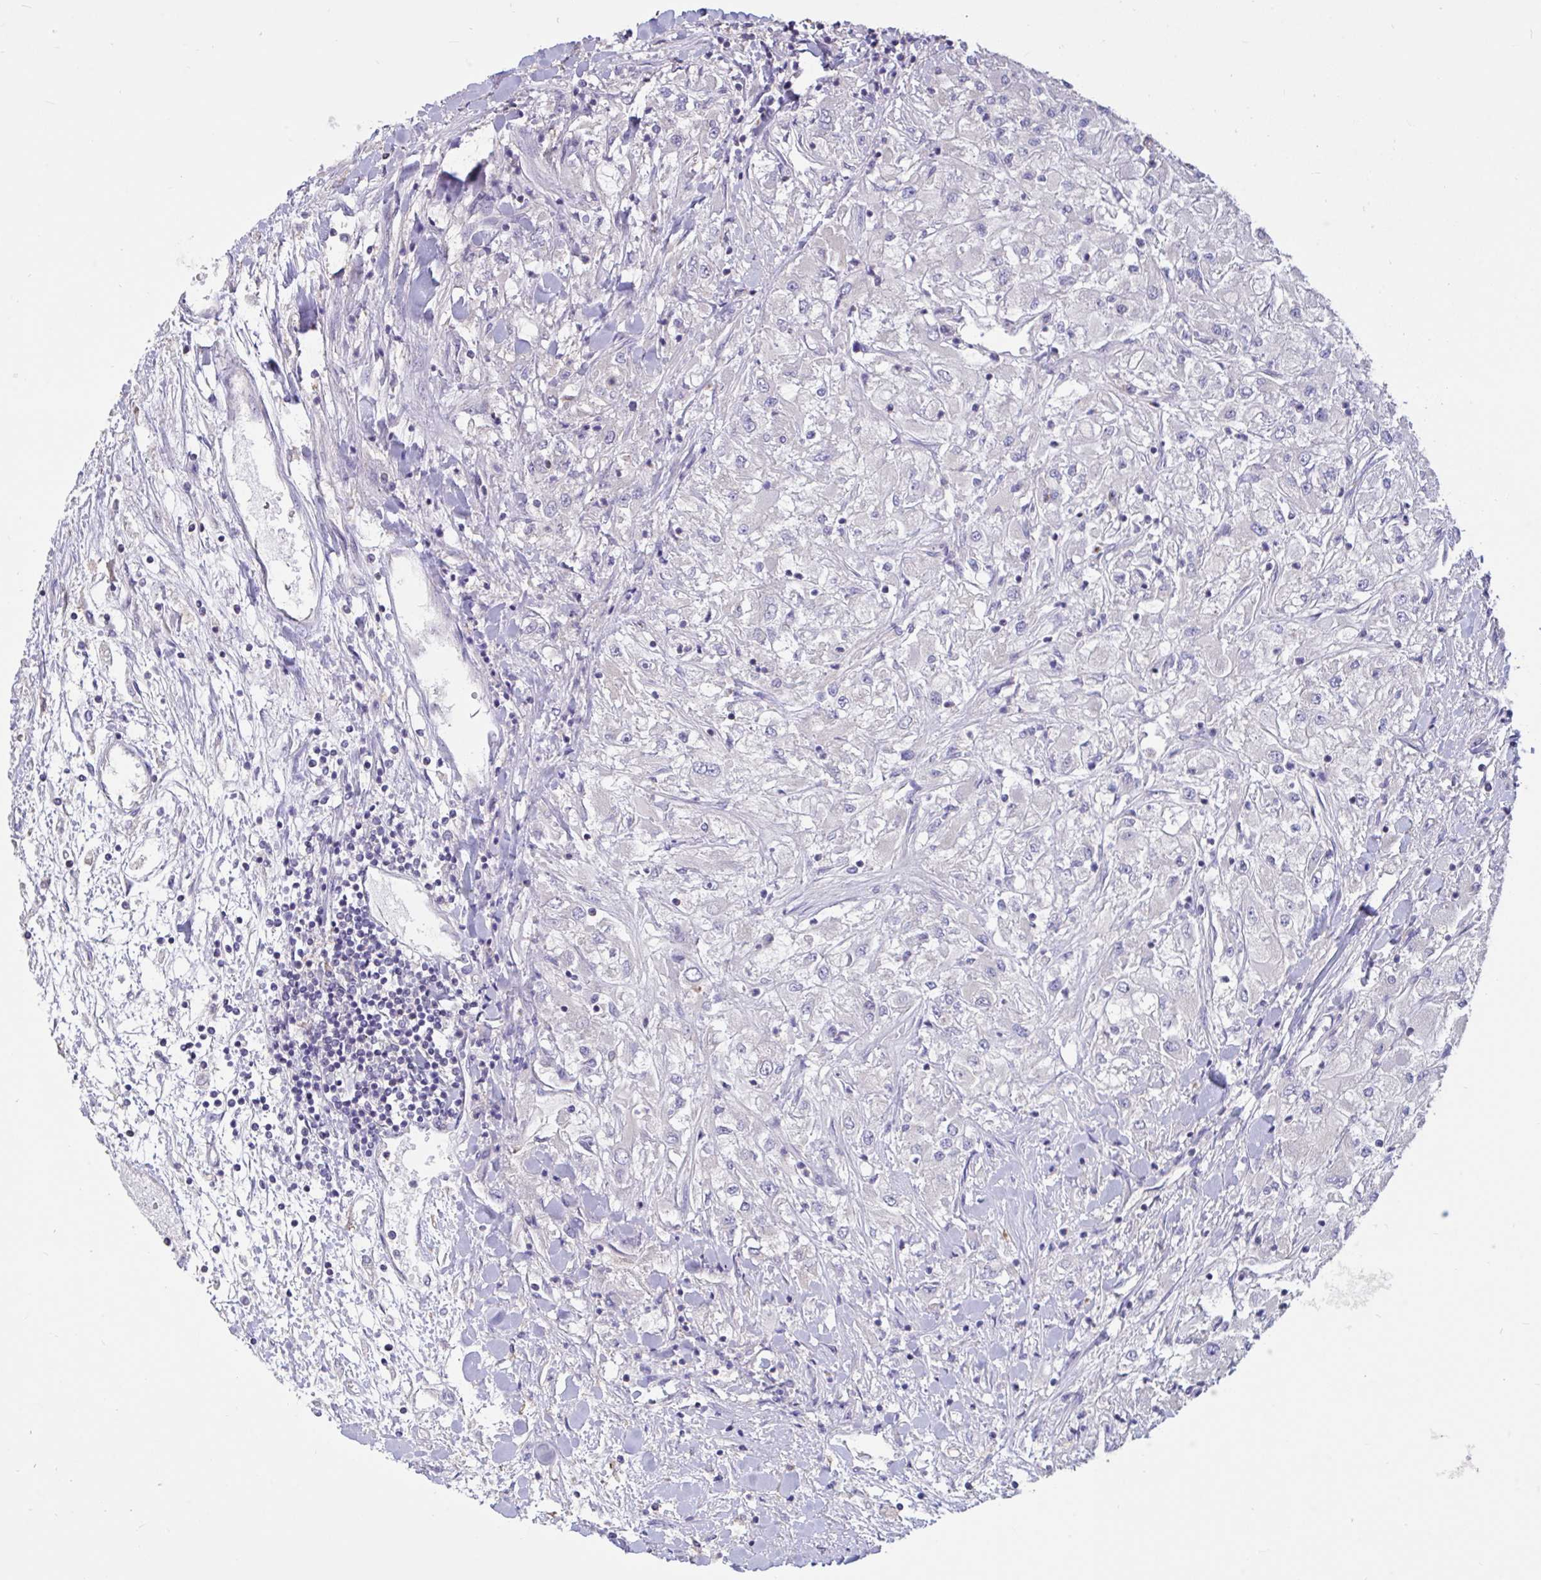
{"staining": {"intensity": "negative", "quantity": "none", "location": "none"}, "tissue": "renal cancer", "cell_type": "Tumor cells", "image_type": "cancer", "snomed": [{"axis": "morphology", "description": "Adenocarcinoma, NOS"}, {"axis": "topography", "description": "Kidney"}], "caption": "Micrograph shows no protein positivity in tumor cells of adenocarcinoma (renal) tissue.", "gene": "DDX39A", "patient": {"sex": "male", "age": 80}}